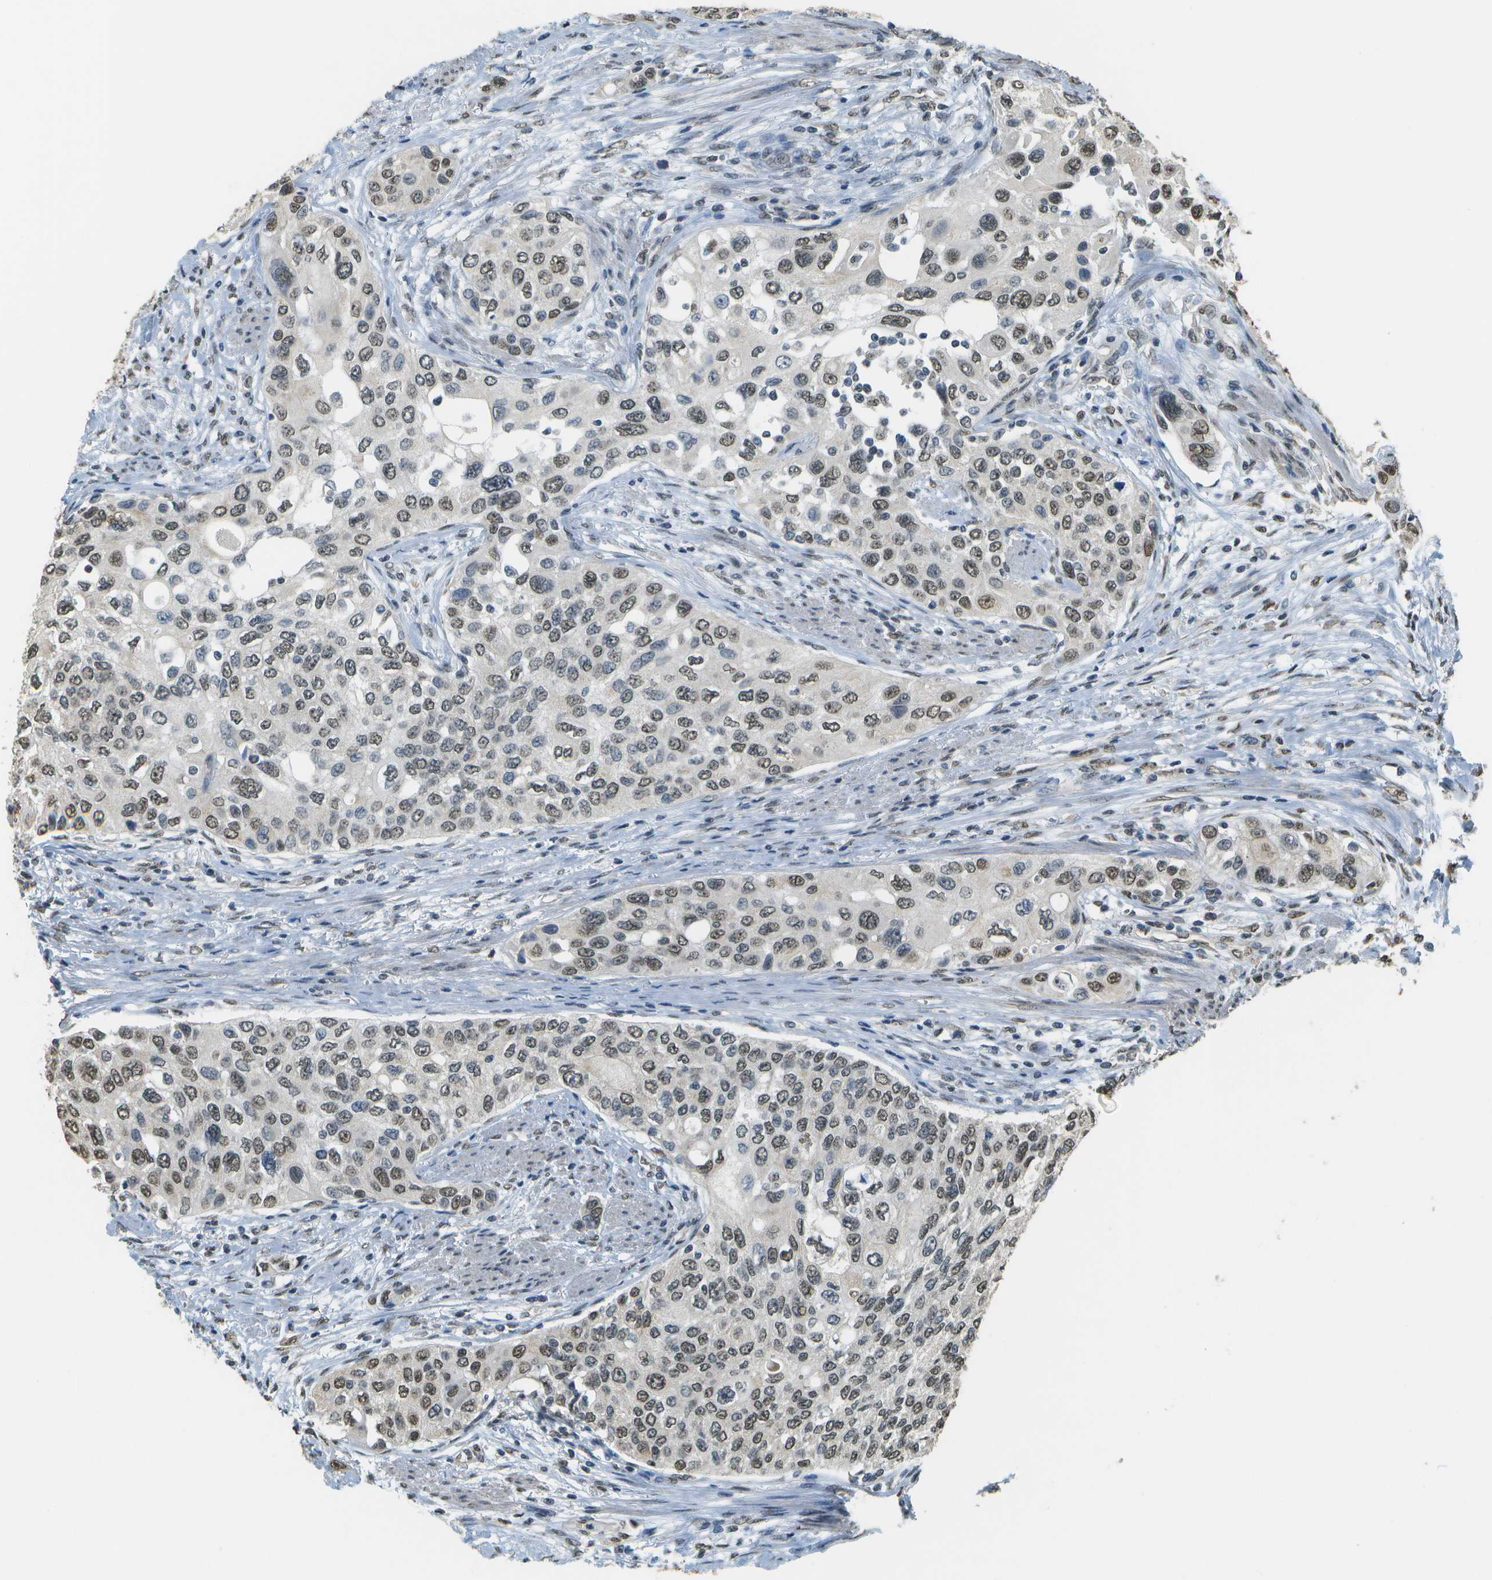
{"staining": {"intensity": "moderate", "quantity": ">75%", "location": "nuclear"}, "tissue": "urothelial cancer", "cell_type": "Tumor cells", "image_type": "cancer", "snomed": [{"axis": "morphology", "description": "Urothelial carcinoma, High grade"}, {"axis": "topography", "description": "Urinary bladder"}], "caption": "A brown stain labels moderate nuclear positivity of a protein in high-grade urothelial carcinoma tumor cells.", "gene": "ABL2", "patient": {"sex": "female", "age": 56}}